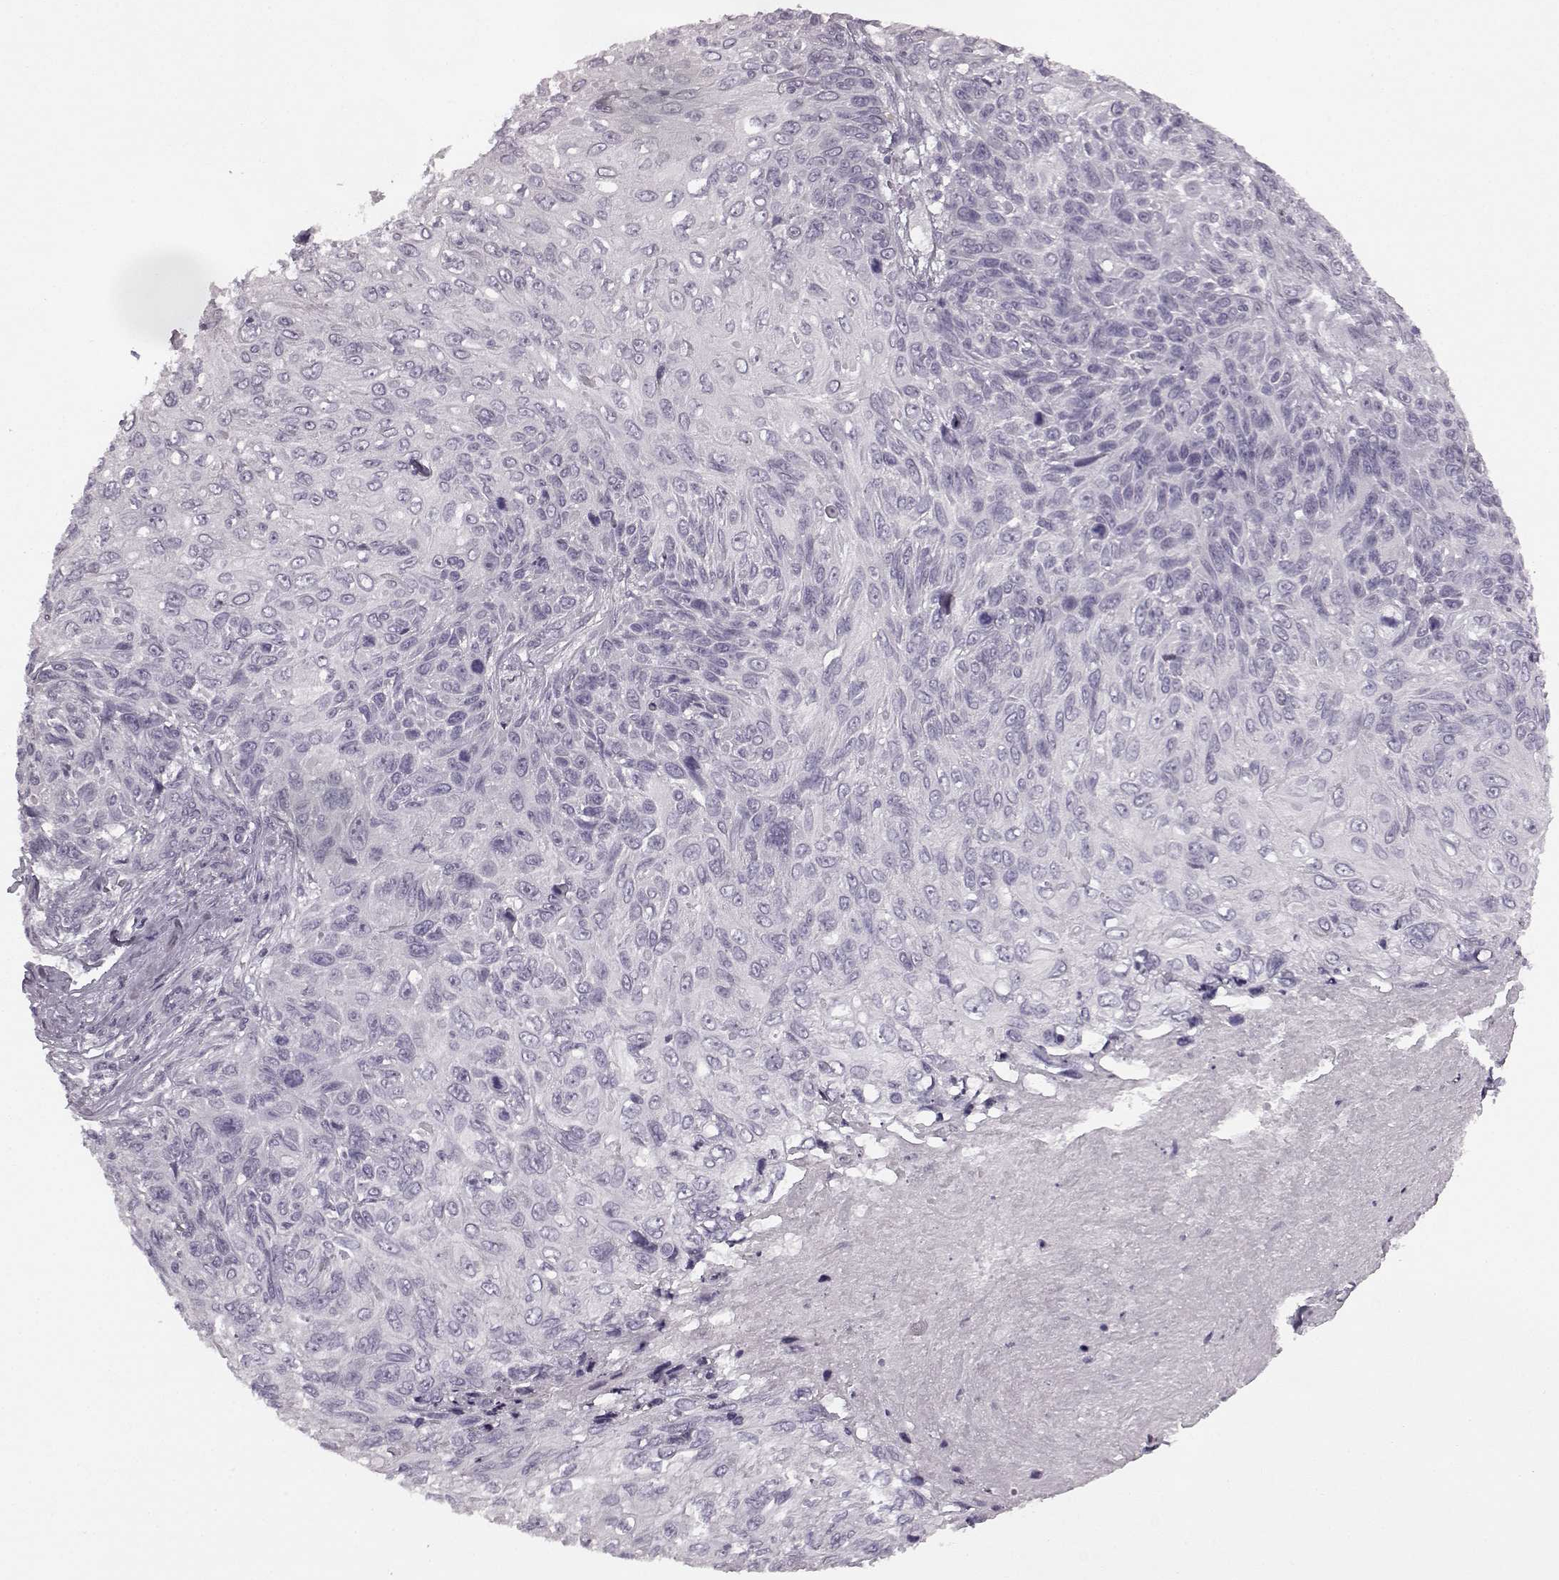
{"staining": {"intensity": "negative", "quantity": "none", "location": "none"}, "tissue": "skin cancer", "cell_type": "Tumor cells", "image_type": "cancer", "snomed": [{"axis": "morphology", "description": "Squamous cell carcinoma, NOS"}, {"axis": "topography", "description": "Skin"}], "caption": "This histopathology image is of skin cancer (squamous cell carcinoma) stained with IHC to label a protein in brown with the nuclei are counter-stained blue. There is no positivity in tumor cells.", "gene": "SEMG2", "patient": {"sex": "male", "age": 92}}